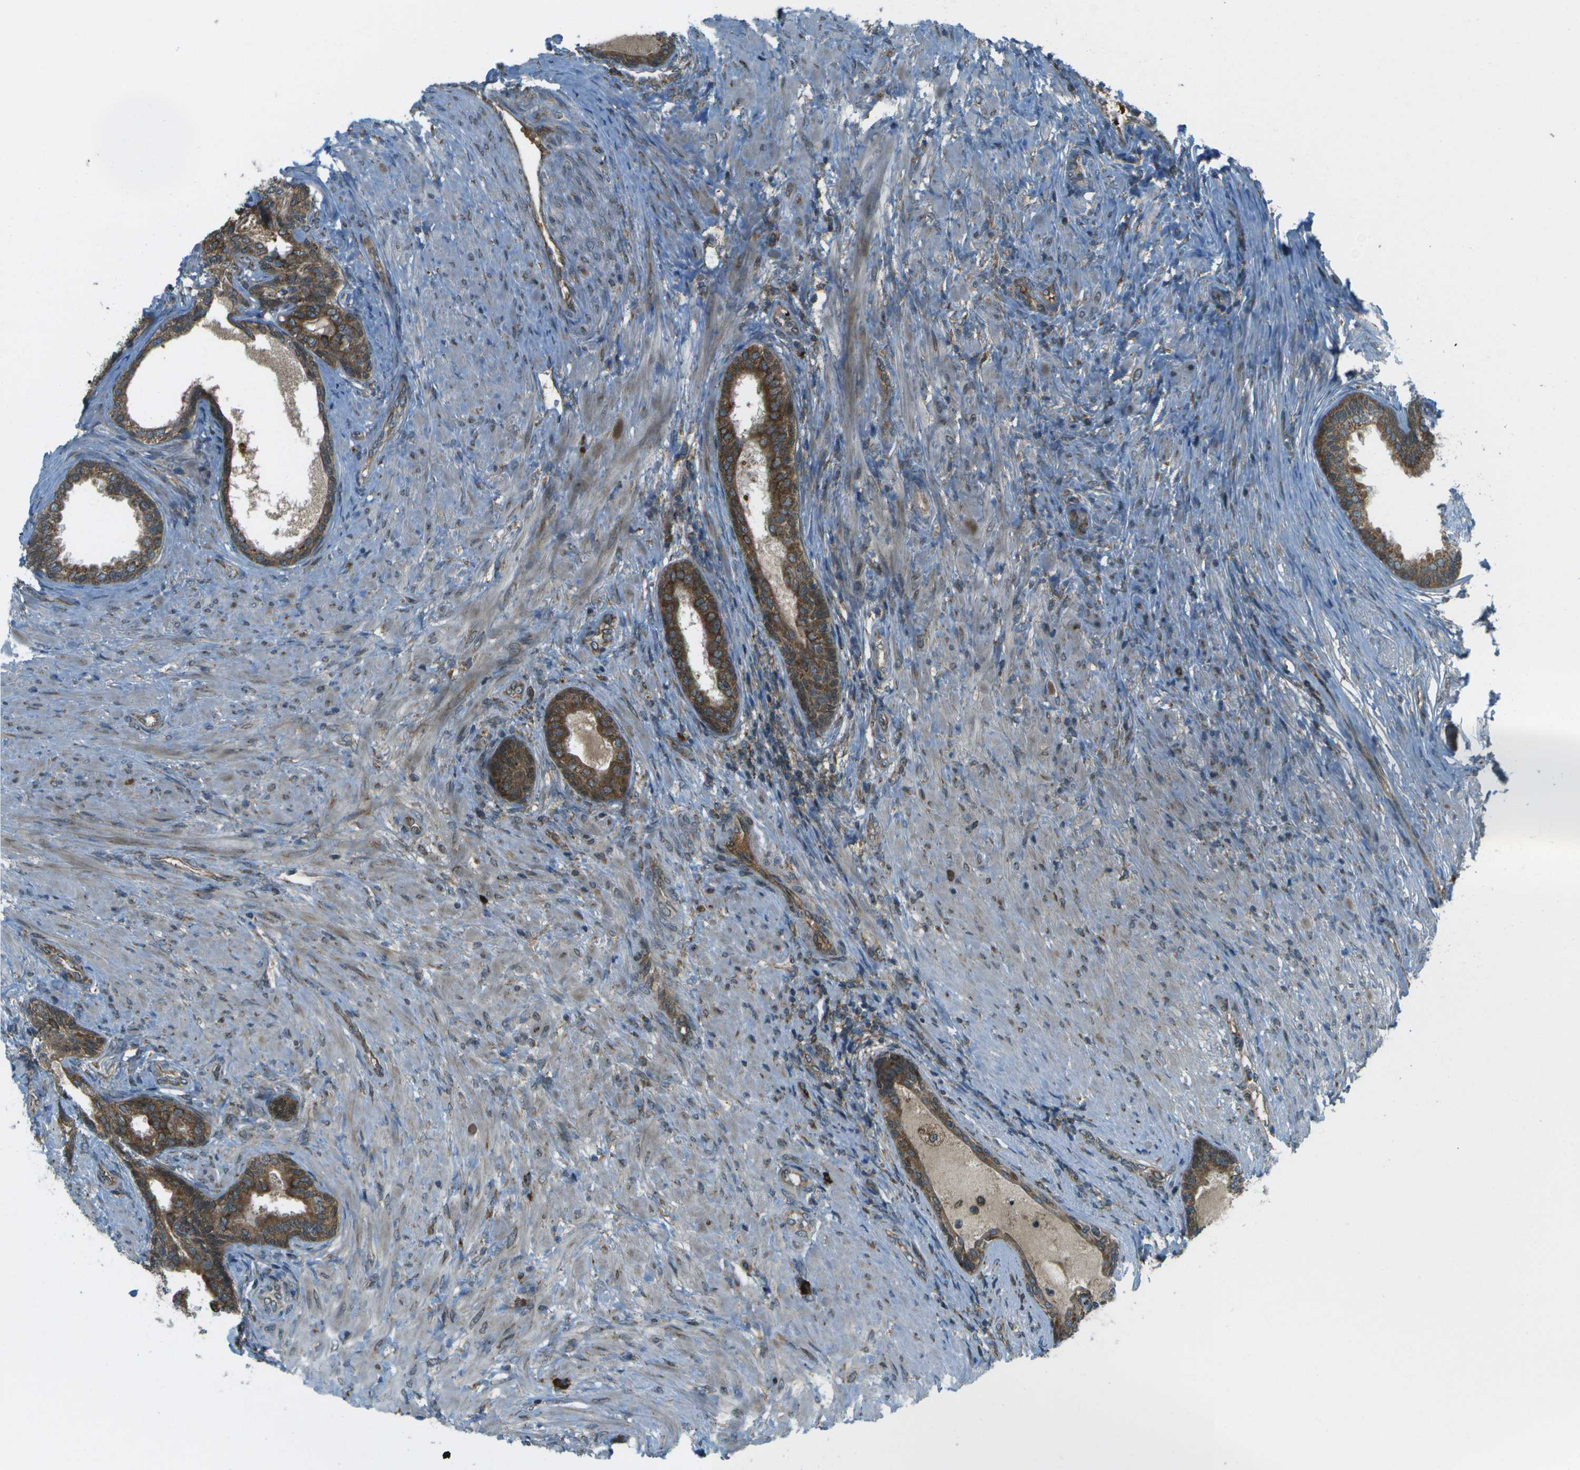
{"staining": {"intensity": "strong", "quantity": ">75%", "location": "cytoplasmic/membranous"}, "tissue": "prostate", "cell_type": "Glandular cells", "image_type": "normal", "snomed": [{"axis": "morphology", "description": "Normal tissue, NOS"}, {"axis": "topography", "description": "Prostate"}], "caption": "Protein staining of normal prostate shows strong cytoplasmic/membranous positivity in about >75% of glandular cells.", "gene": "USP30", "patient": {"sex": "male", "age": 76}}